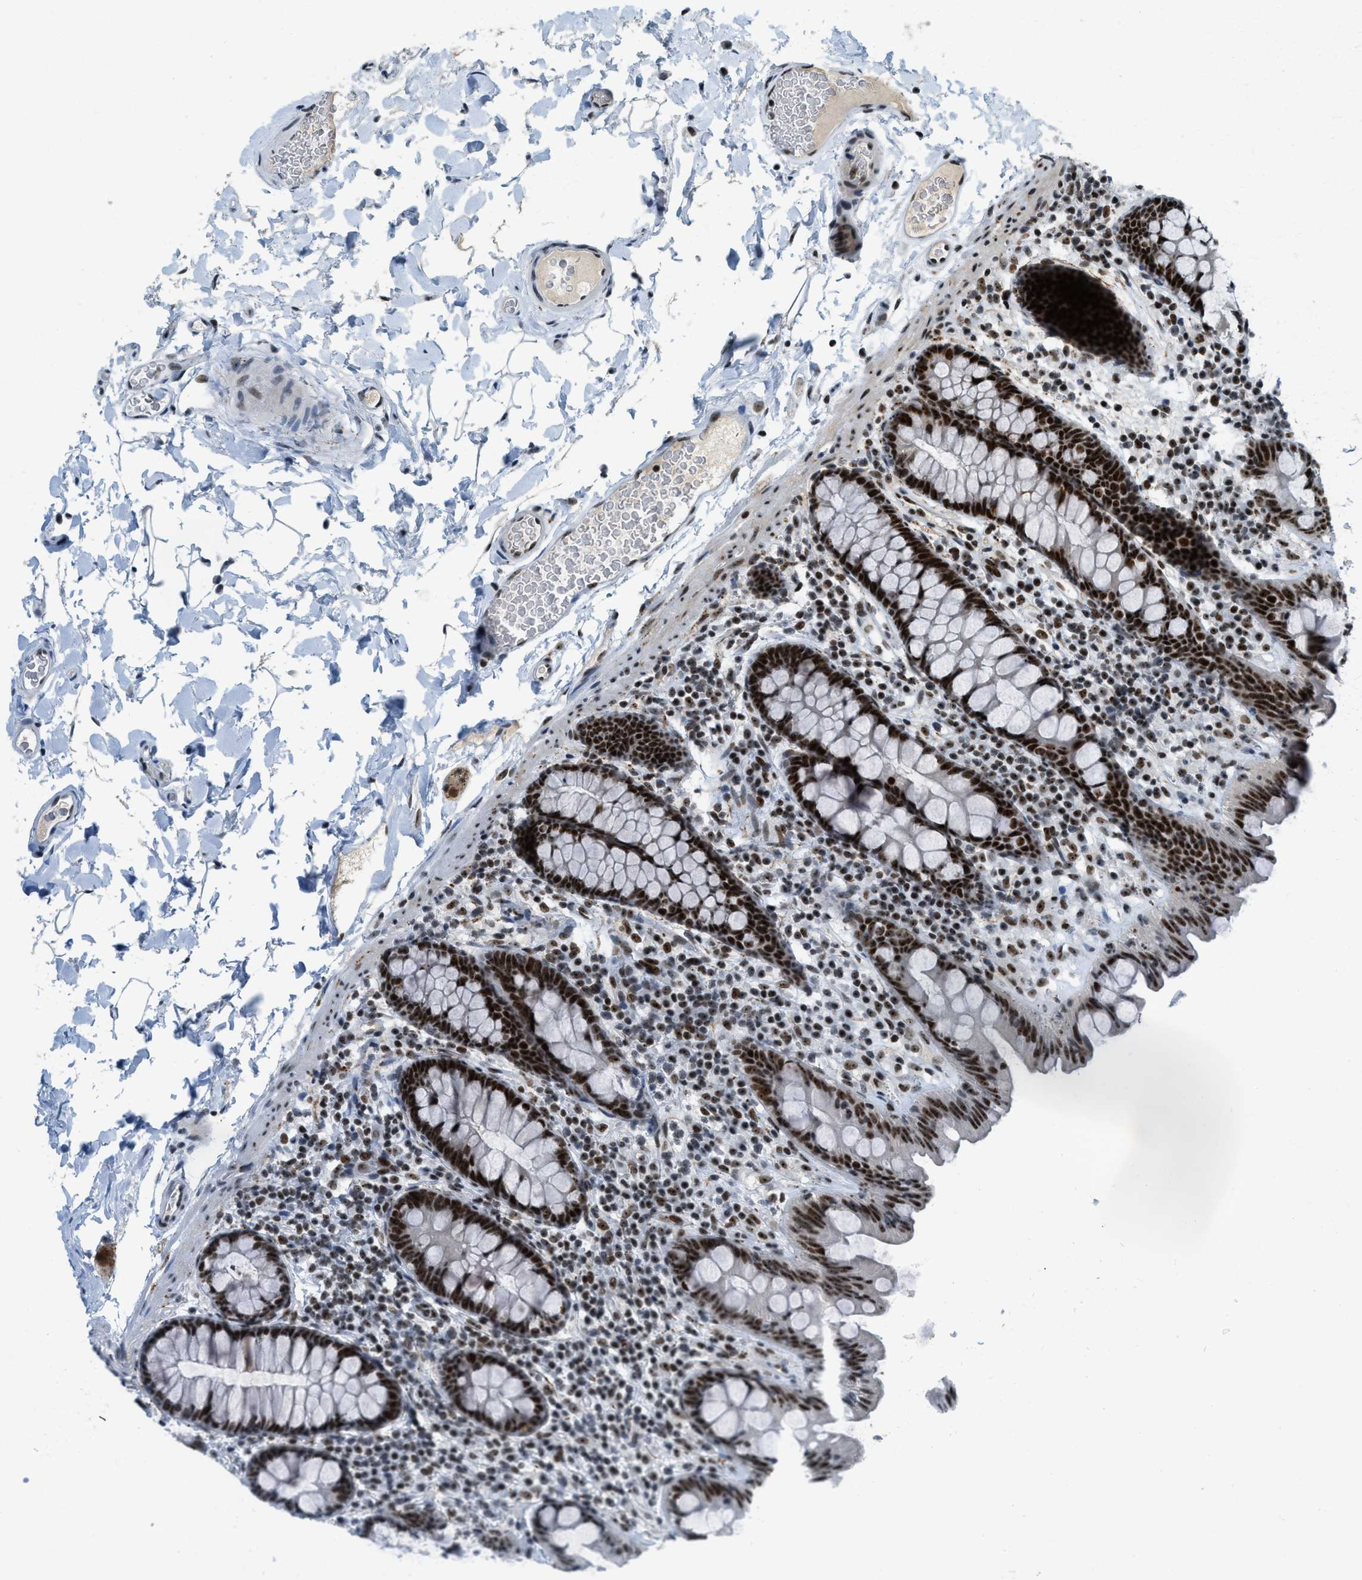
{"staining": {"intensity": "strong", "quantity": ">75%", "location": "nuclear"}, "tissue": "colon", "cell_type": "Endothelial cells", "image_type": "normal", "snomed": [{"axis": "morphology", "description": "Normal tissue, NOS"}, {"axis": "topography", "description": "Colon"}], "caption": "IHC (DAB (3,3'-diaminobenzidine)) staining of normal human colon exhibits strong nuclear protein staining in about >75% of endothelial cells. Immunohistochemistry stains the protein in brown and the nuclei are stained blue.", "gene": "URB1", "patient": {"sex": "female", "age": 80}}